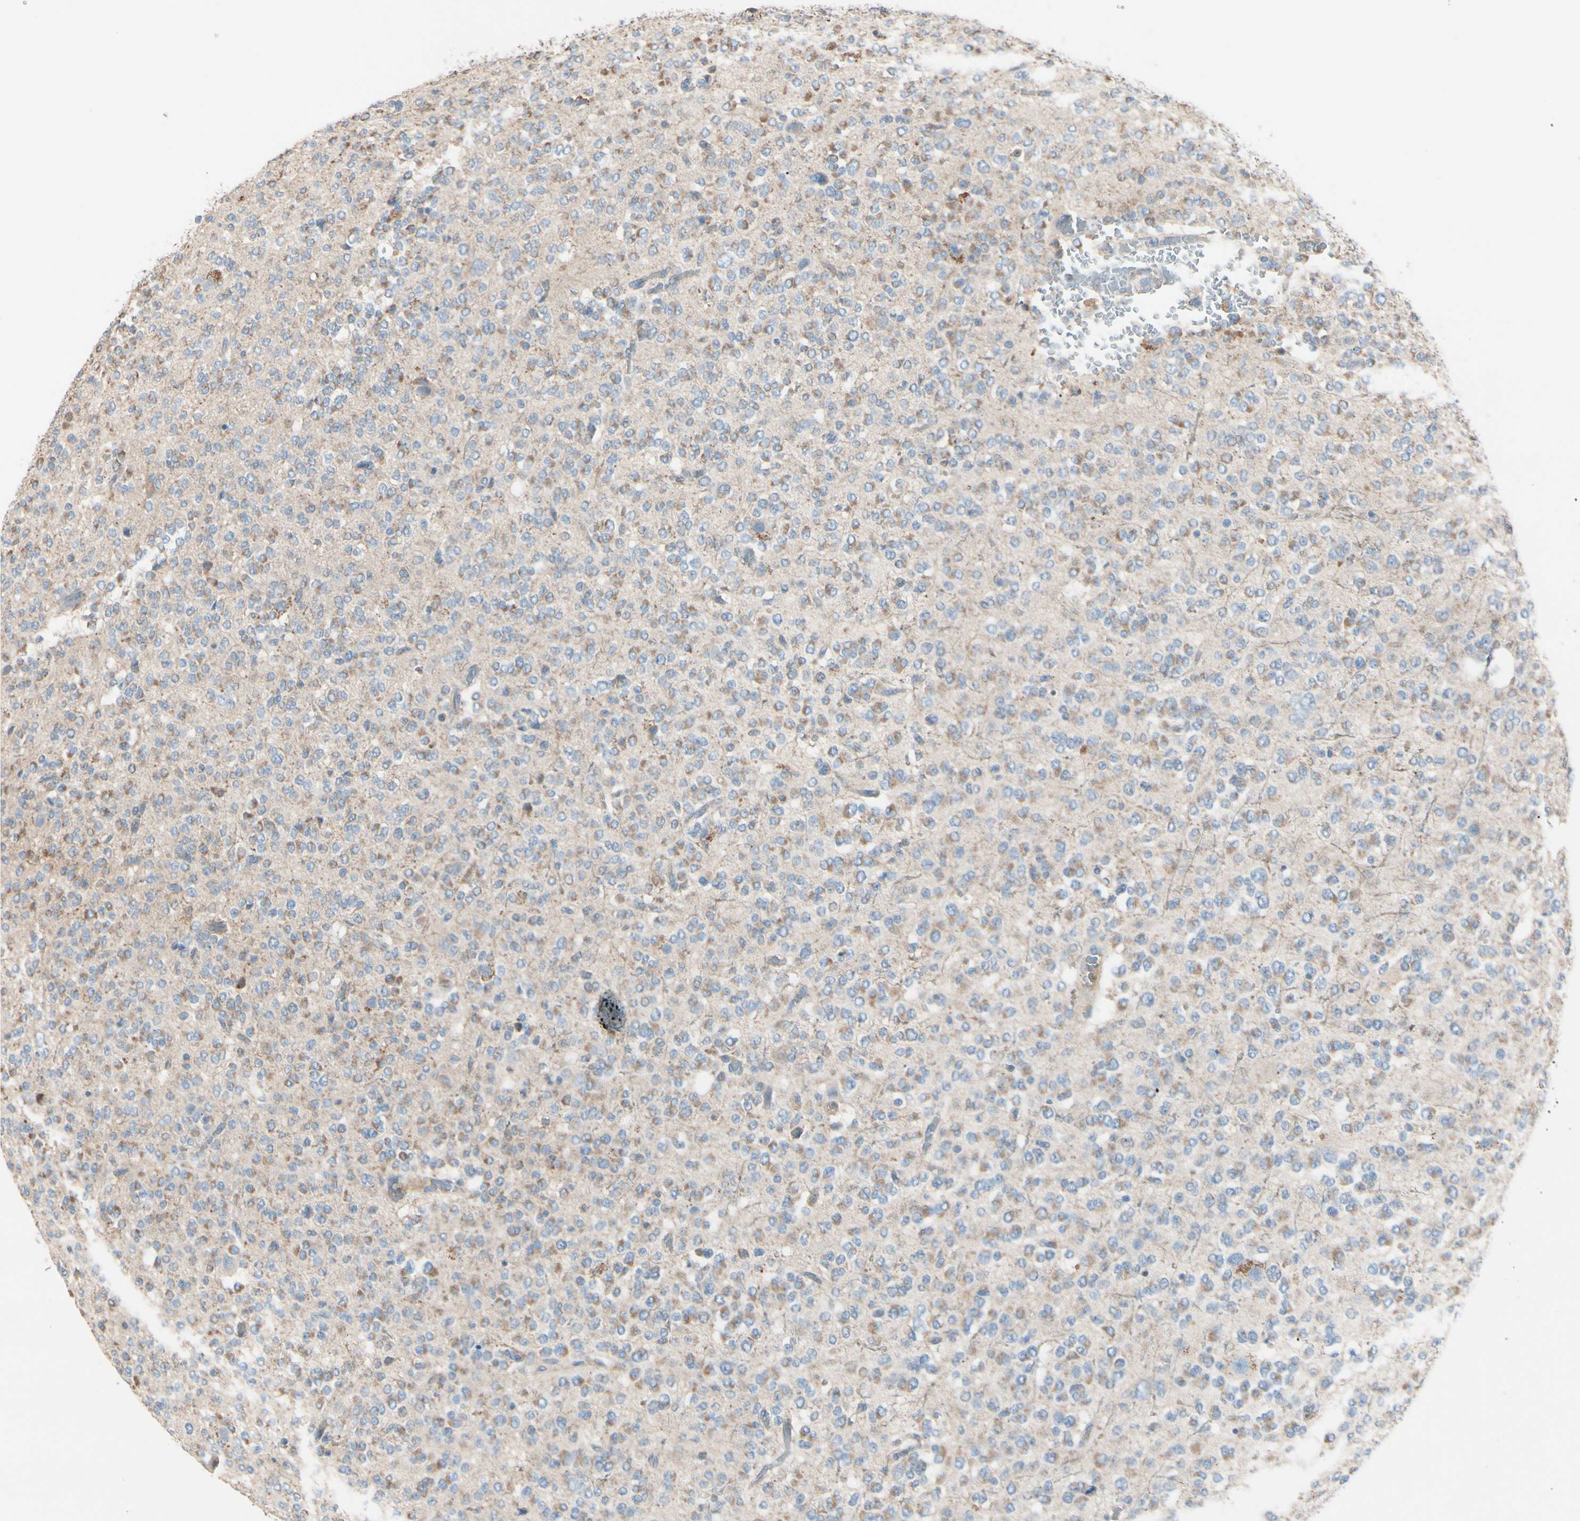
{"staining": {"intensity": "weak", "quantity": "25%-75%", "location": "cytoplasmic/membranous"}, "tissue": "glioma", "cell_type": "Tumor cells", "image_type": "cancer", "snomed": [{"axis": "morphology", "description": "Glioma, malignant, Low grade"}, {"axis": "topography", "description": "Brain"}], "caption": "Malignant glioma (low-grade) was stained to show a protein in brown. There is low levels of weak cytoplasmic/membranous expression in approximately 25%-75% of tumor cells.", "gene": "EPHA3", "patient": {"sex": "male", "age": 38}}